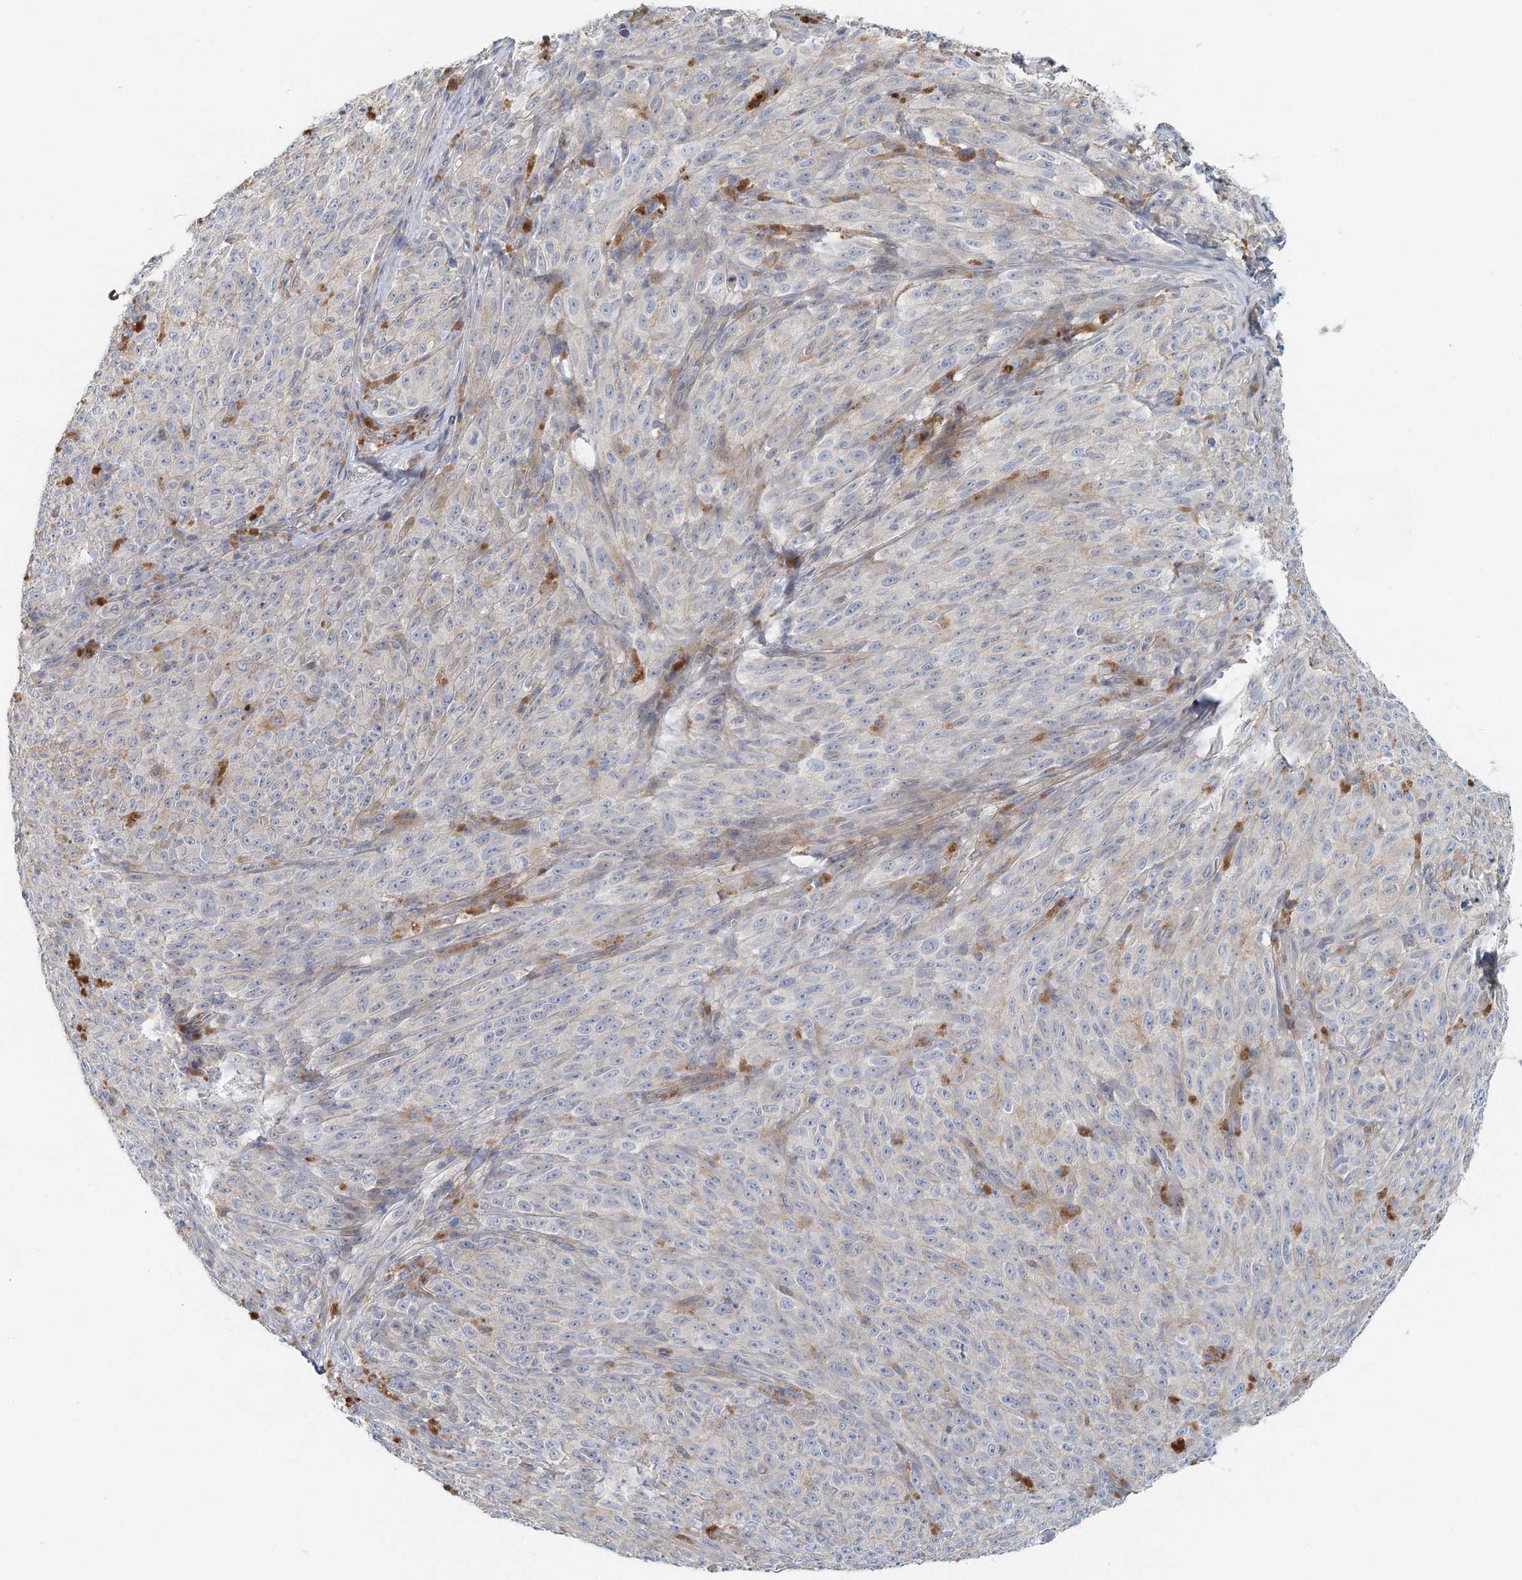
{"staining": {"intensity": "negative", "quantity": "none", "location": "none"}, "tissue": "melanoma", "cell_type": "Tumor cells", "image_type": "cancer", "snomed": [{"axis": "morphology", "description": "Malignant melanoma, NOS"}, {"axis": "topography", "description": "Skin"}], "caption": "Micrograph shows no significant protein expression in tumor cells of melanoma.", "gene": "DNMBP", "patient": {"sex": "female", "age": 82}}